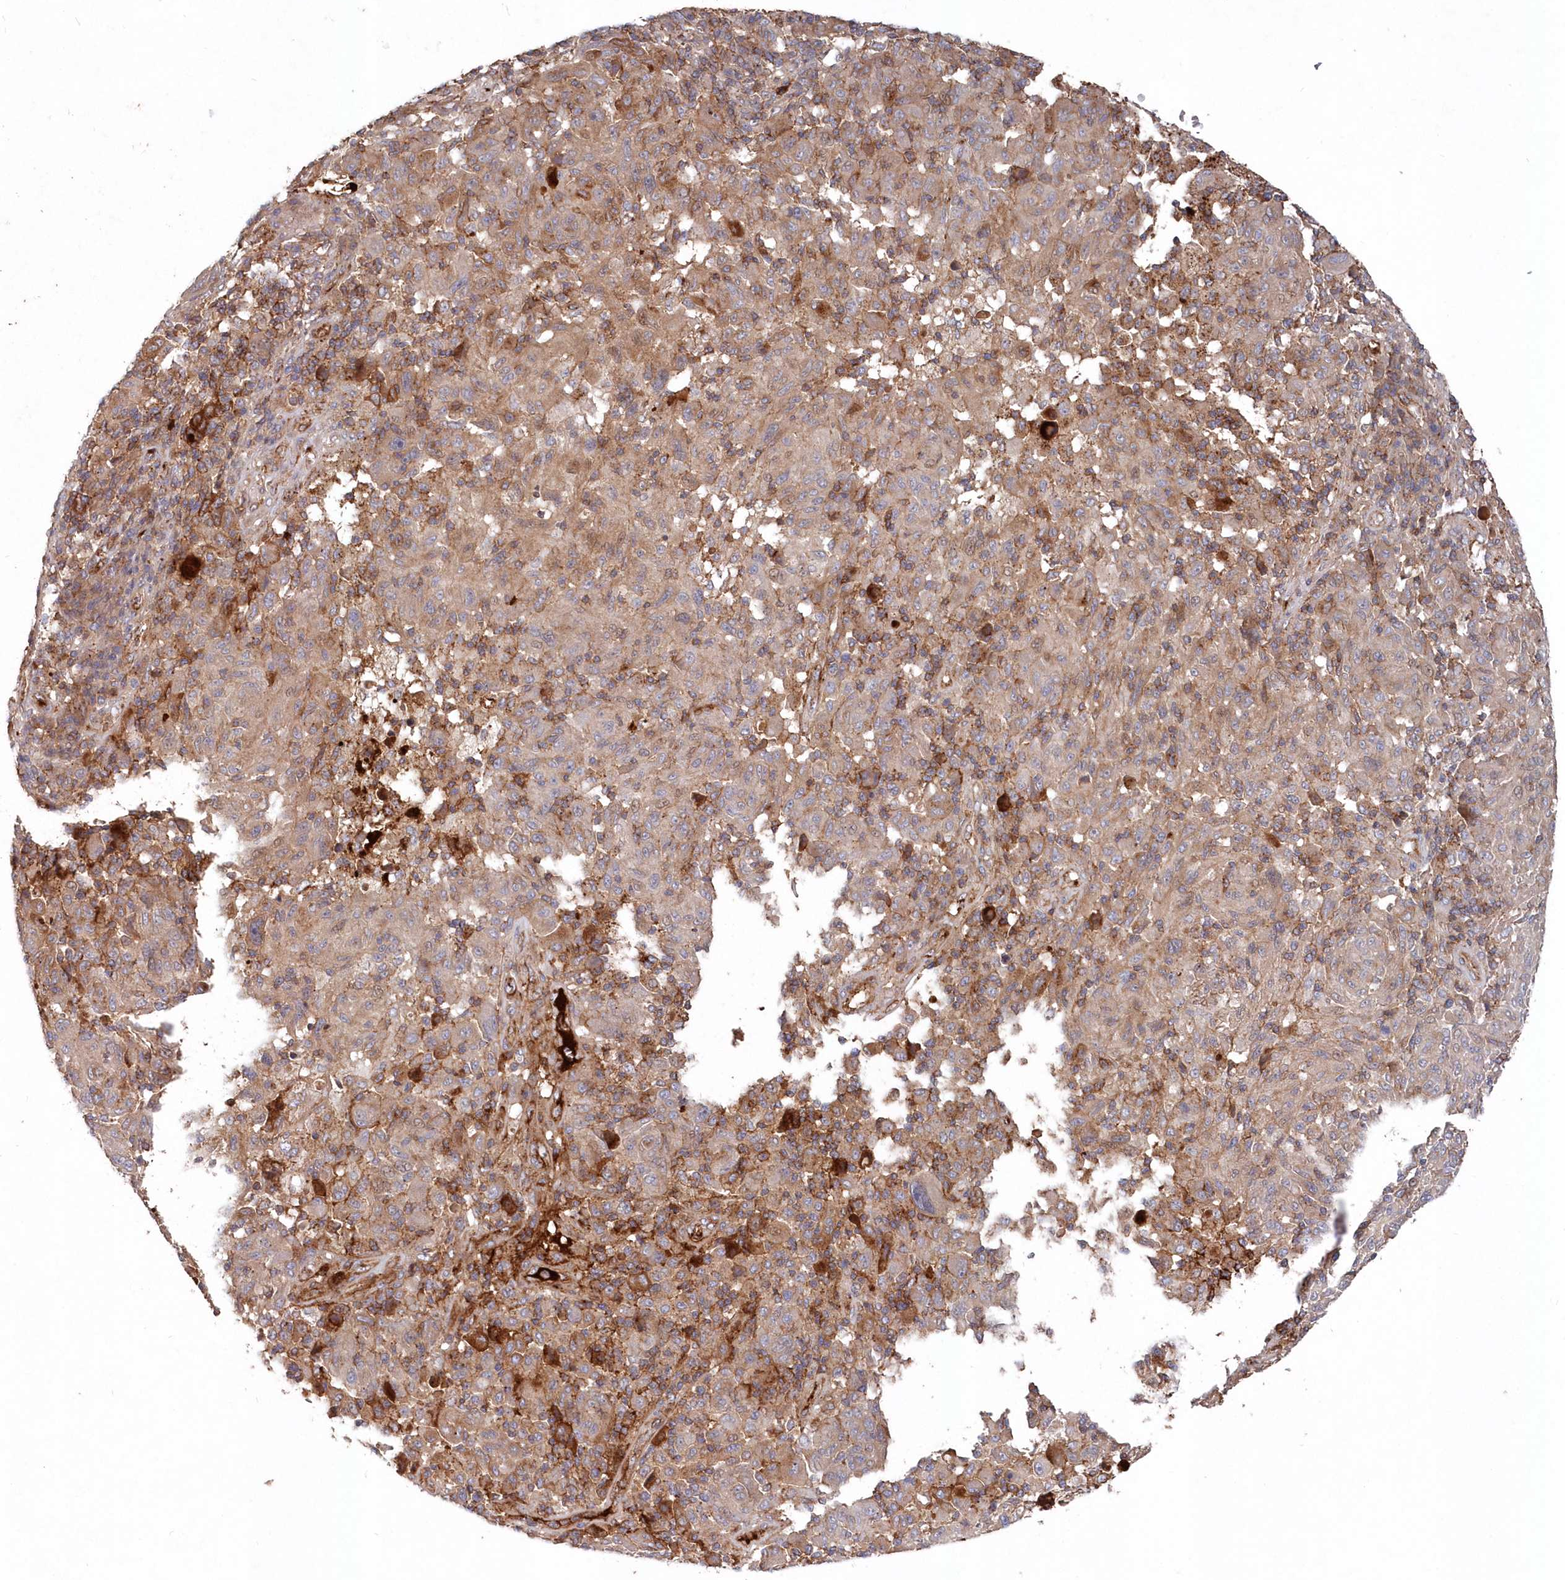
{"staining": {"intensity": "weak", "quantity": "25%-75%", "location": "cytoplasmic/membranous"}, "tissue": "melanoma", "cell_type": "Tumor cells", "image_type": "cancer", "snomed": [{"axis": "morphology", "description": "Malignant melanoma, NOS"}, {"axis": "topography", "description": "Skin"}], "caption": "High-magnification brightfield microscopy of malignant melanoma stained with DAB (brown) and counterstained with hematoxylin (blue). tumor cells exhibit weak cytoplasmic/membranous expression is present in about25%-75% of cells. (DAB IHC with brightfield microscopy, high magnification).", "gene": "ABHD14B", "patient": {"sex": "male", "age": 53}}